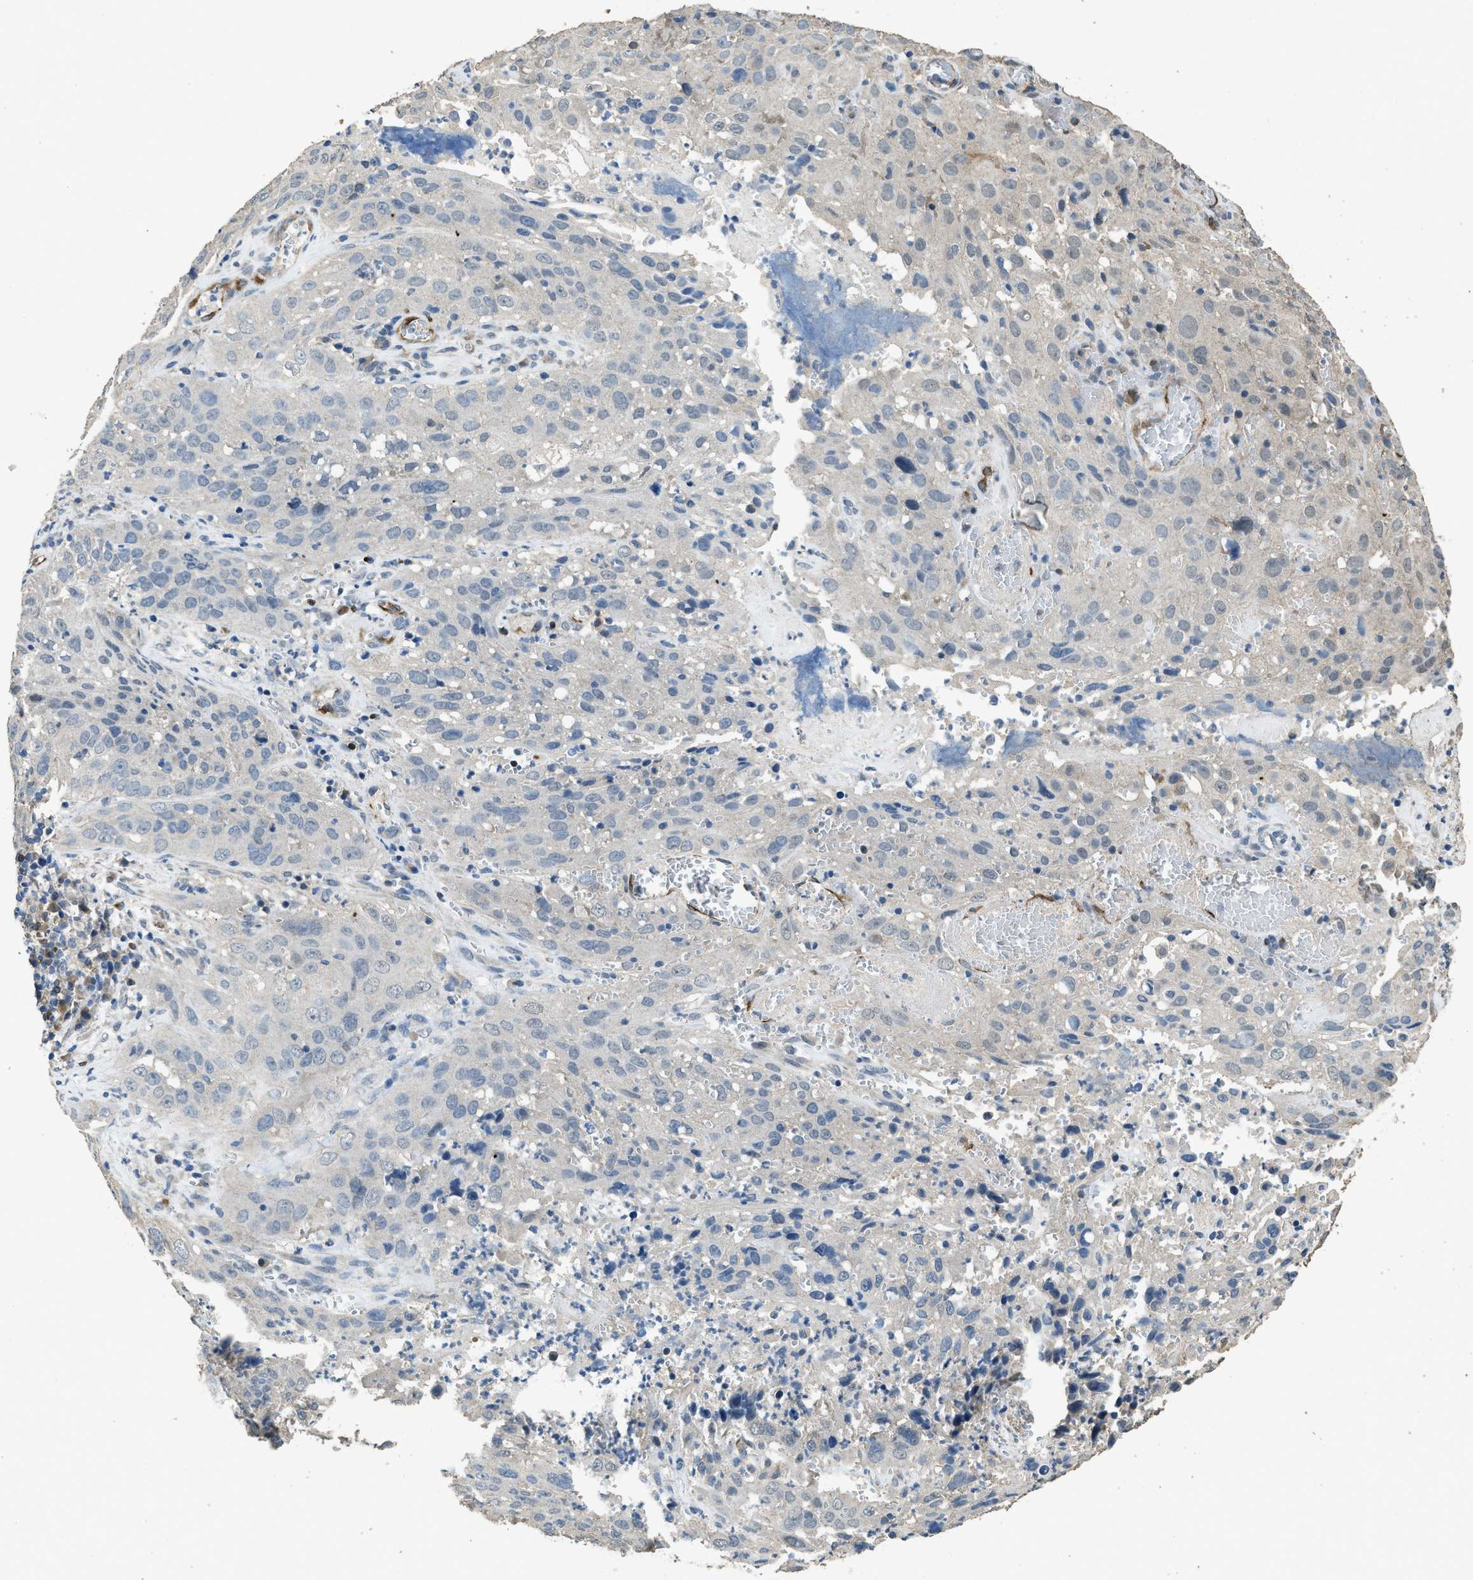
{"staining": {"intensity": "negative", "quantity": "none", "location": "none"}, "tissue": "cervical cancer", "cell_type": "Tumor cells", "image_type": "cancer", "snomed": [{"axis": "morphology", "description": "Squamous cell carcinoma, NOS"}, {"axis": "topography", "description": "Cervix"}], "caption": "Immunohistochemical staining of cervical squamous cell carcinoma exhibits no significant positivity in tumor cells. (Stains: DAB (3,3'-diaminobenzidine) IHC with hematoxylin counter stain, Microscopy: brightfield microscopy at high magnification).", "gene": "SYNM", "patient": {"sex": "female", "age": 32}}